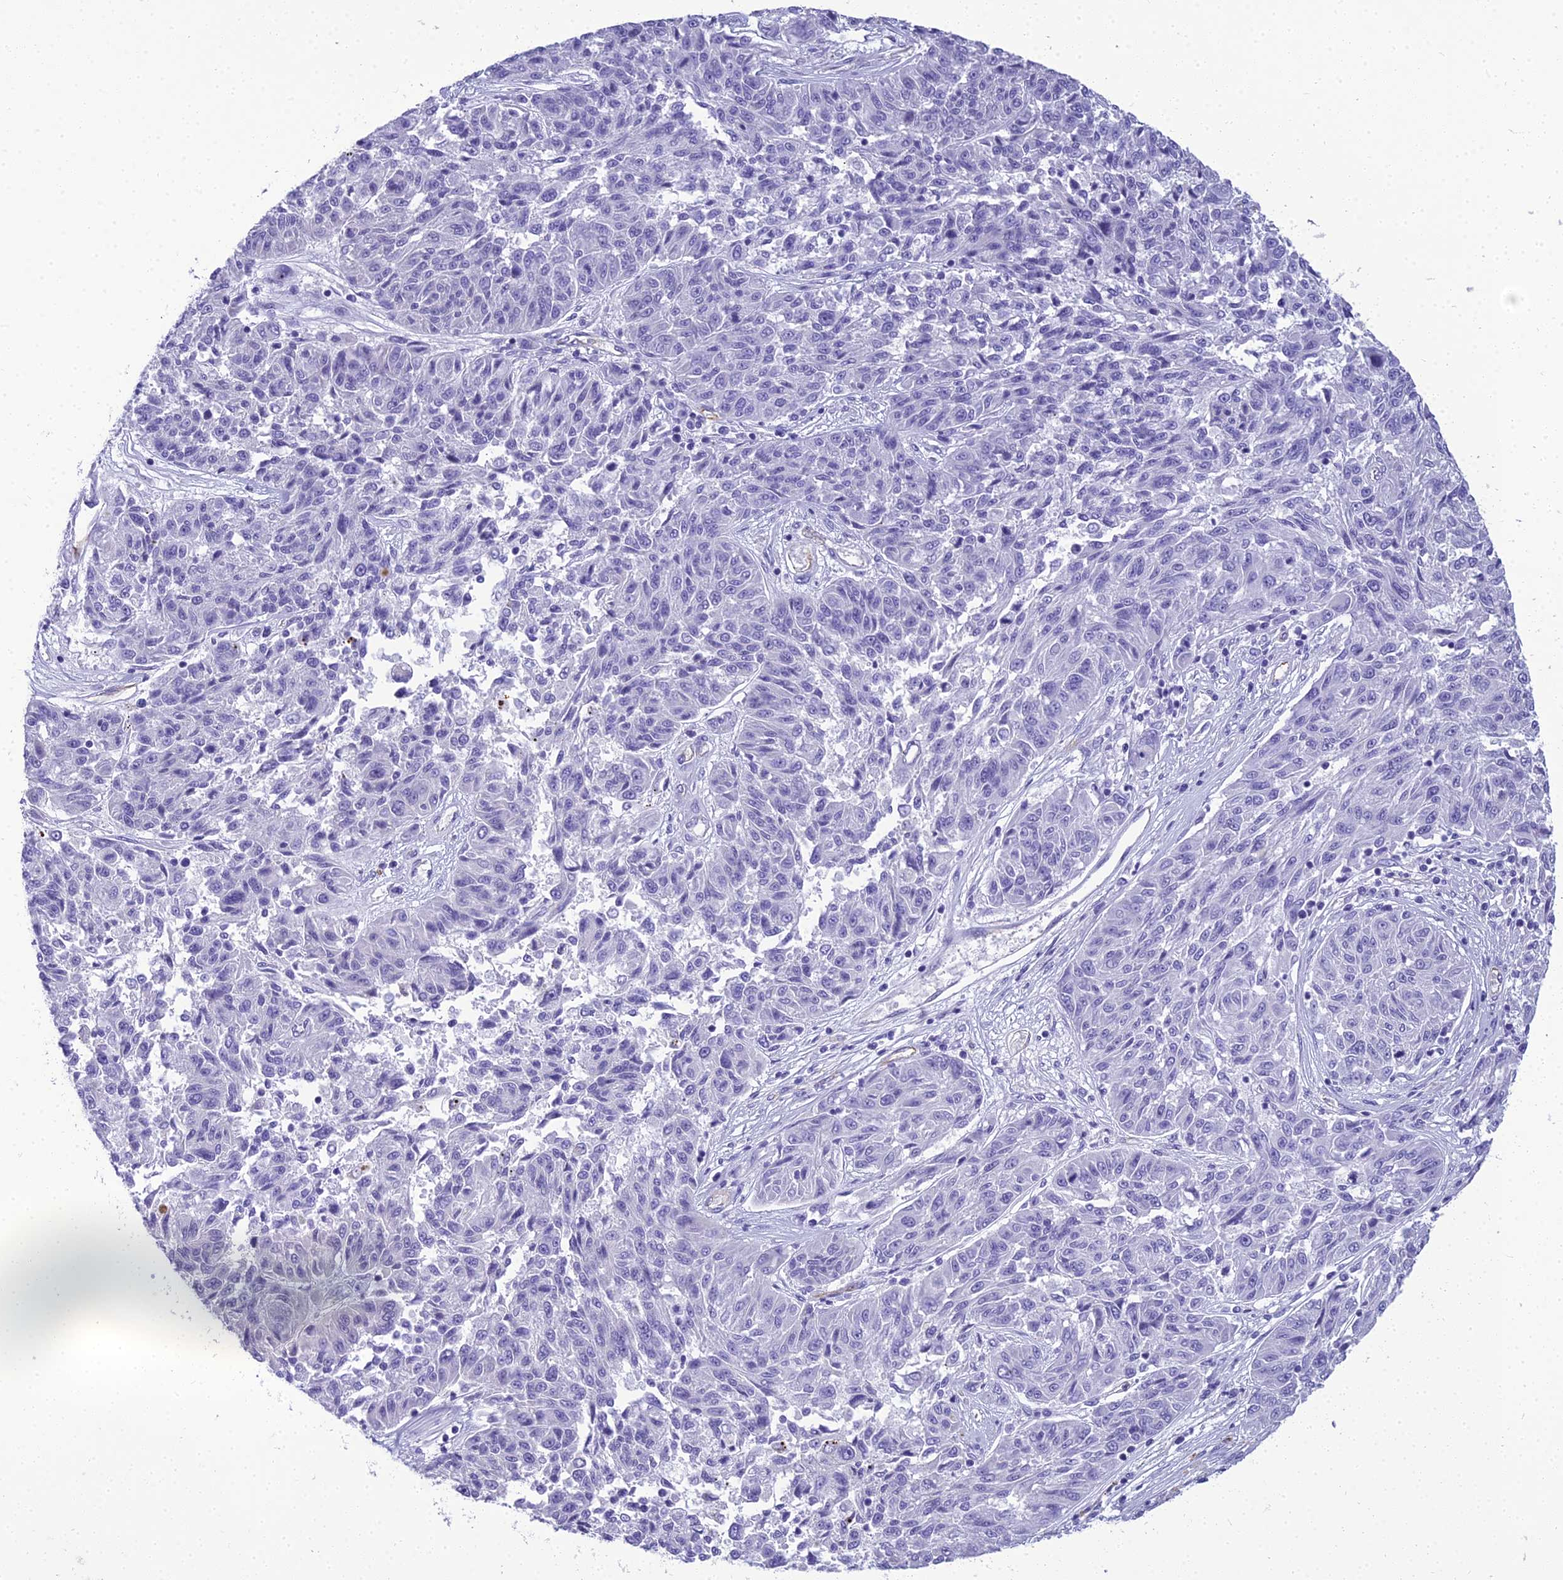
{"staining": {"intensity": "negative", "quantity": "none", "location": "none"}, "tissue": "melanoma", "cell_type": "Tumor cells", "image_type": "cancer", "snomed": [{"axis": "morphology", "description": "Malignant melanoma, NOS"}, {"axis": "topography", "description": "Skin"}], "caption": "IHC micrograph of malignant melanoma stained for a protein (brown), which displays no positivity in tumor cells. (Brightfield microscopy of DAB IHC at high magnification).", "gene": "NINJ1", "patient": {"sex": "male", "age": 53}}